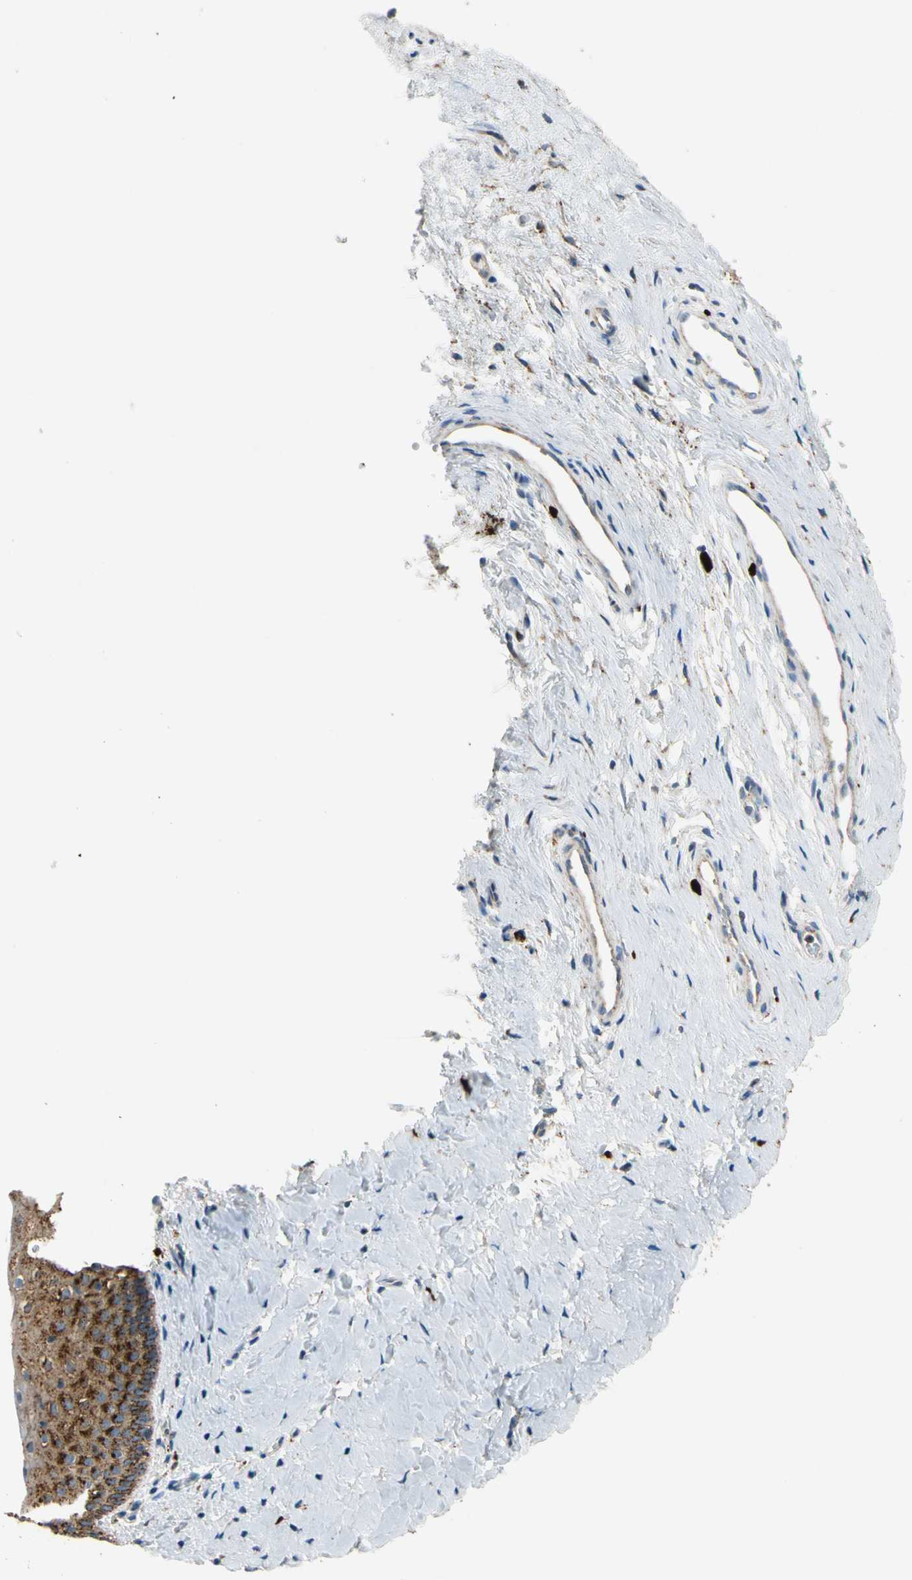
{"staining": {"intensity": "negative", "quantity": "none", "location": "none"}, "tissue": "cervix", "cell_type": "Glandular cells", "image_type": "normal", "snomed": [{"axis": "morphology", "description": "Normal tissue, NOS"}, {"axis": "topography", "description": "Cervix"}], "caption": "DAB (3,3'-diaminobenzidine) immunohistochemical staining of benign cervix exhibits no significant positivity in glandular cells.", "gene": "GM2A", "patient": {"sex": "female", "age": 53}}